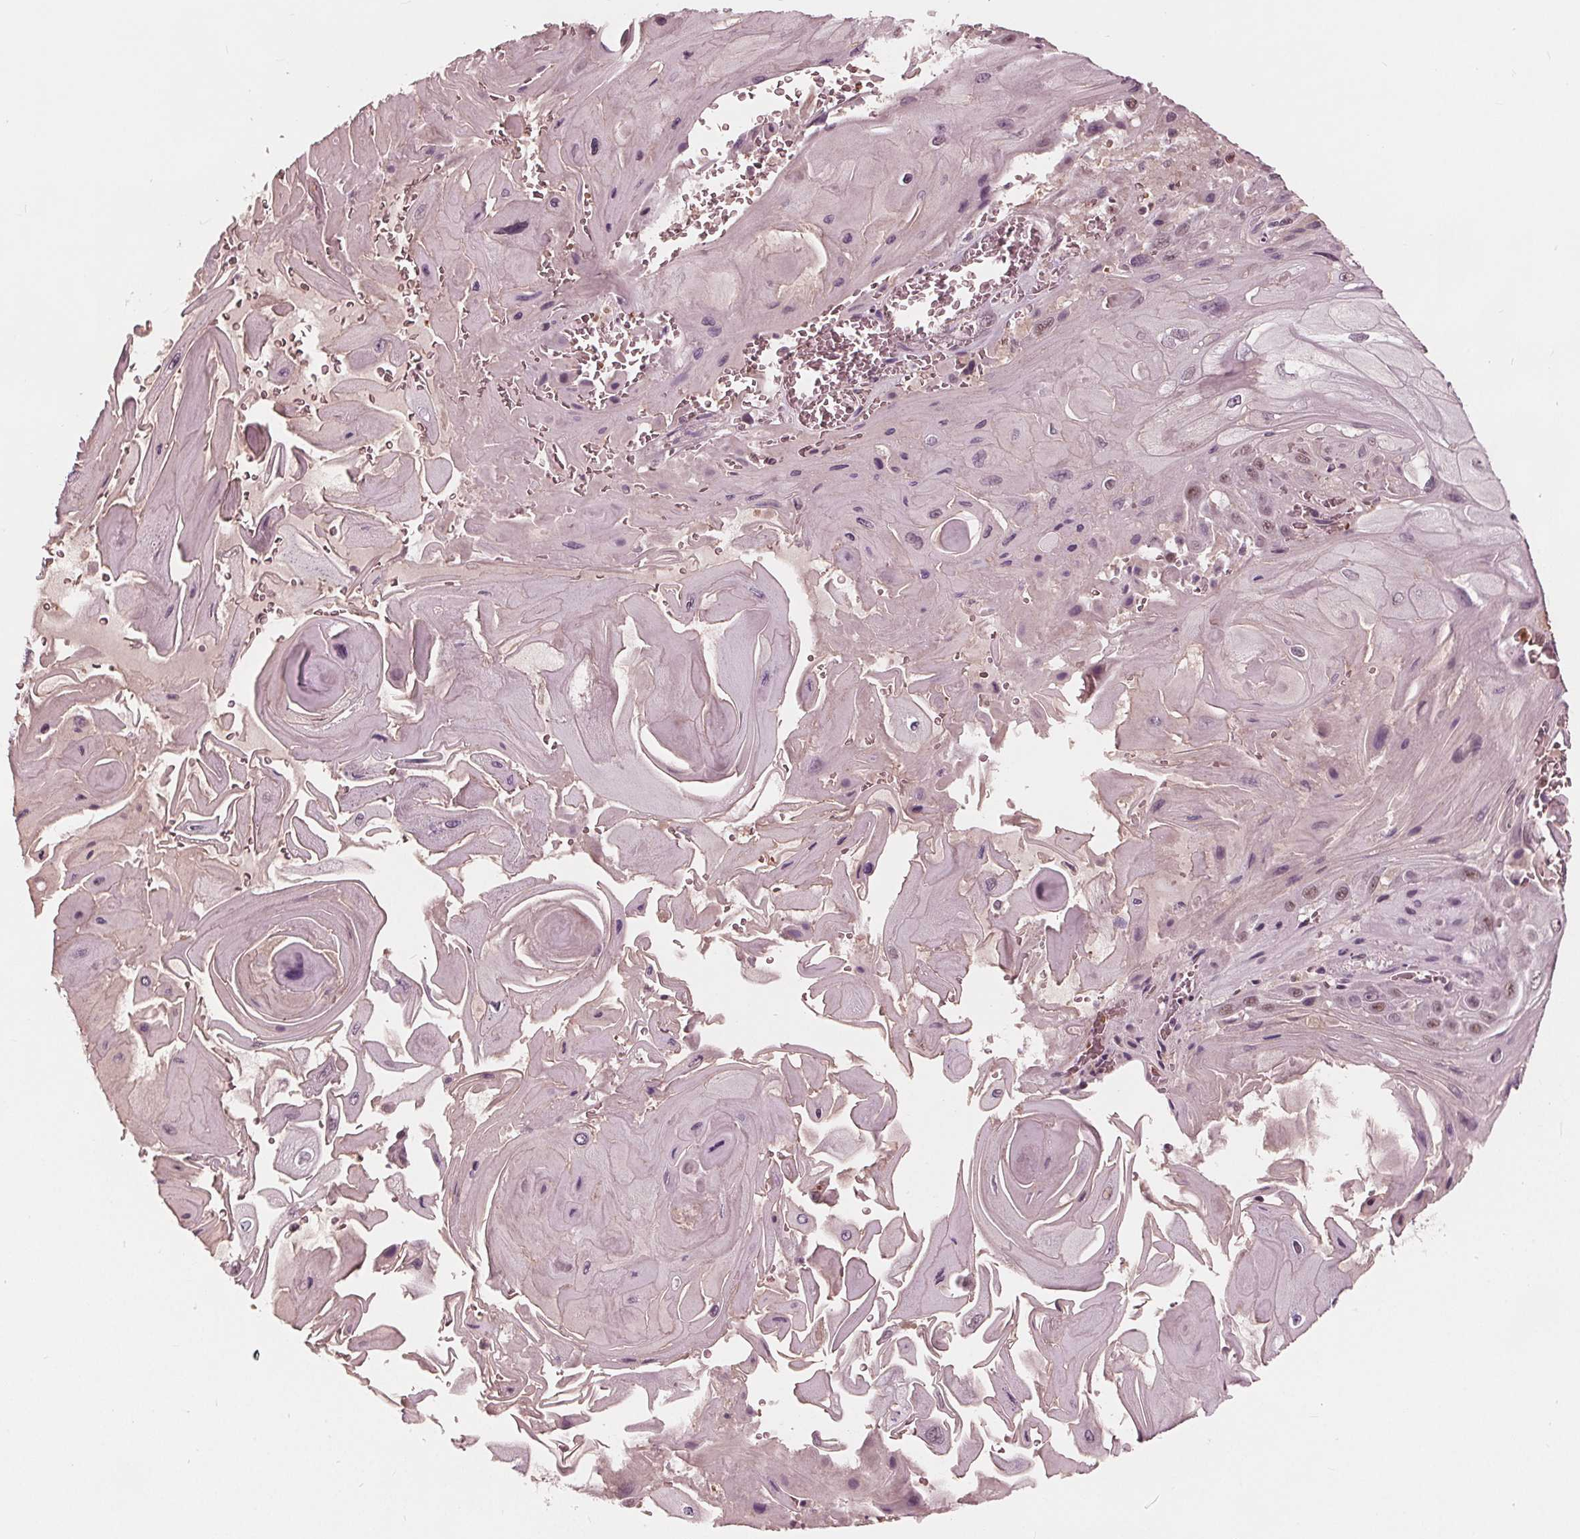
{"staining": {"intensity": "moderate", "quantity": "25%-75%", "location": "nuclear"}, "tissue": "skin cancer", "cell_type": "Tumor cells", "image_type": "cancer", "snomed": [{"axis": "morphology", "description": "Squamous cell carcinoma, NOS"}, {"axis": "topography", "description": "Skin"}], "caption": "Protein expression analysis of human squamous cell carcinoma (skin) reveals moderate nuclear positivity in about 25%-75% of tumor cells.", "gene": "HIRIP3", "patient": {"sex": "female", "age": 94}}